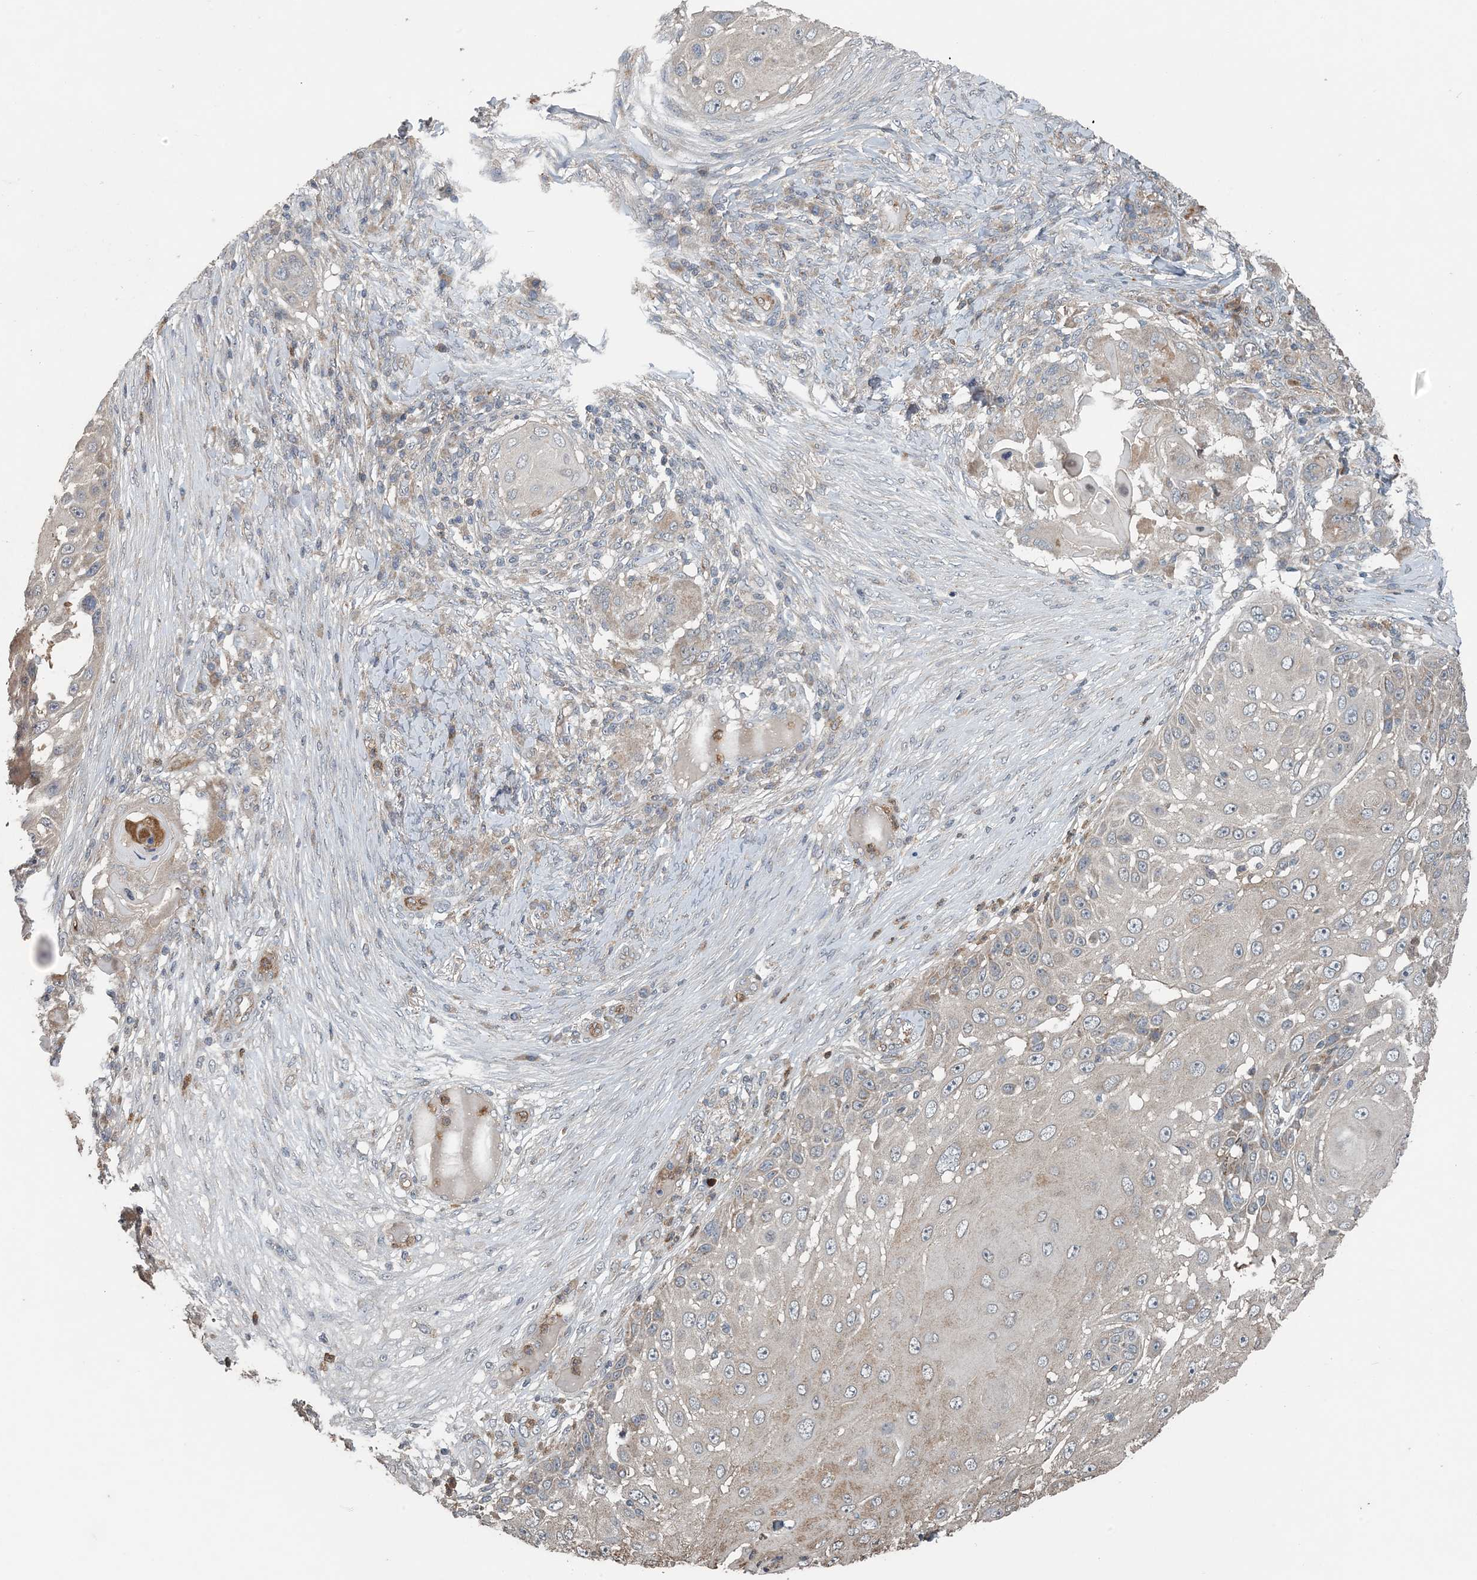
{"staining": {"intensity": "weak", "quantity": "<25%", "location": "cytoplasmic/membranous"}, "tissue": "skin cancer", "cell_type": "Tumor cells", "image_type": "cancer", "snomed": [{"axis": "morphology", "description": "Squamous cell carcinoma, NOS"}, {"axis": "topography", "description": "Skin"}], "caption": "There is no significant positivity in tumor cells of skin cancer (squamous cell carcinoma).", "gene": "MYO9B", "patient": {"sex": "female", "age": 44}}